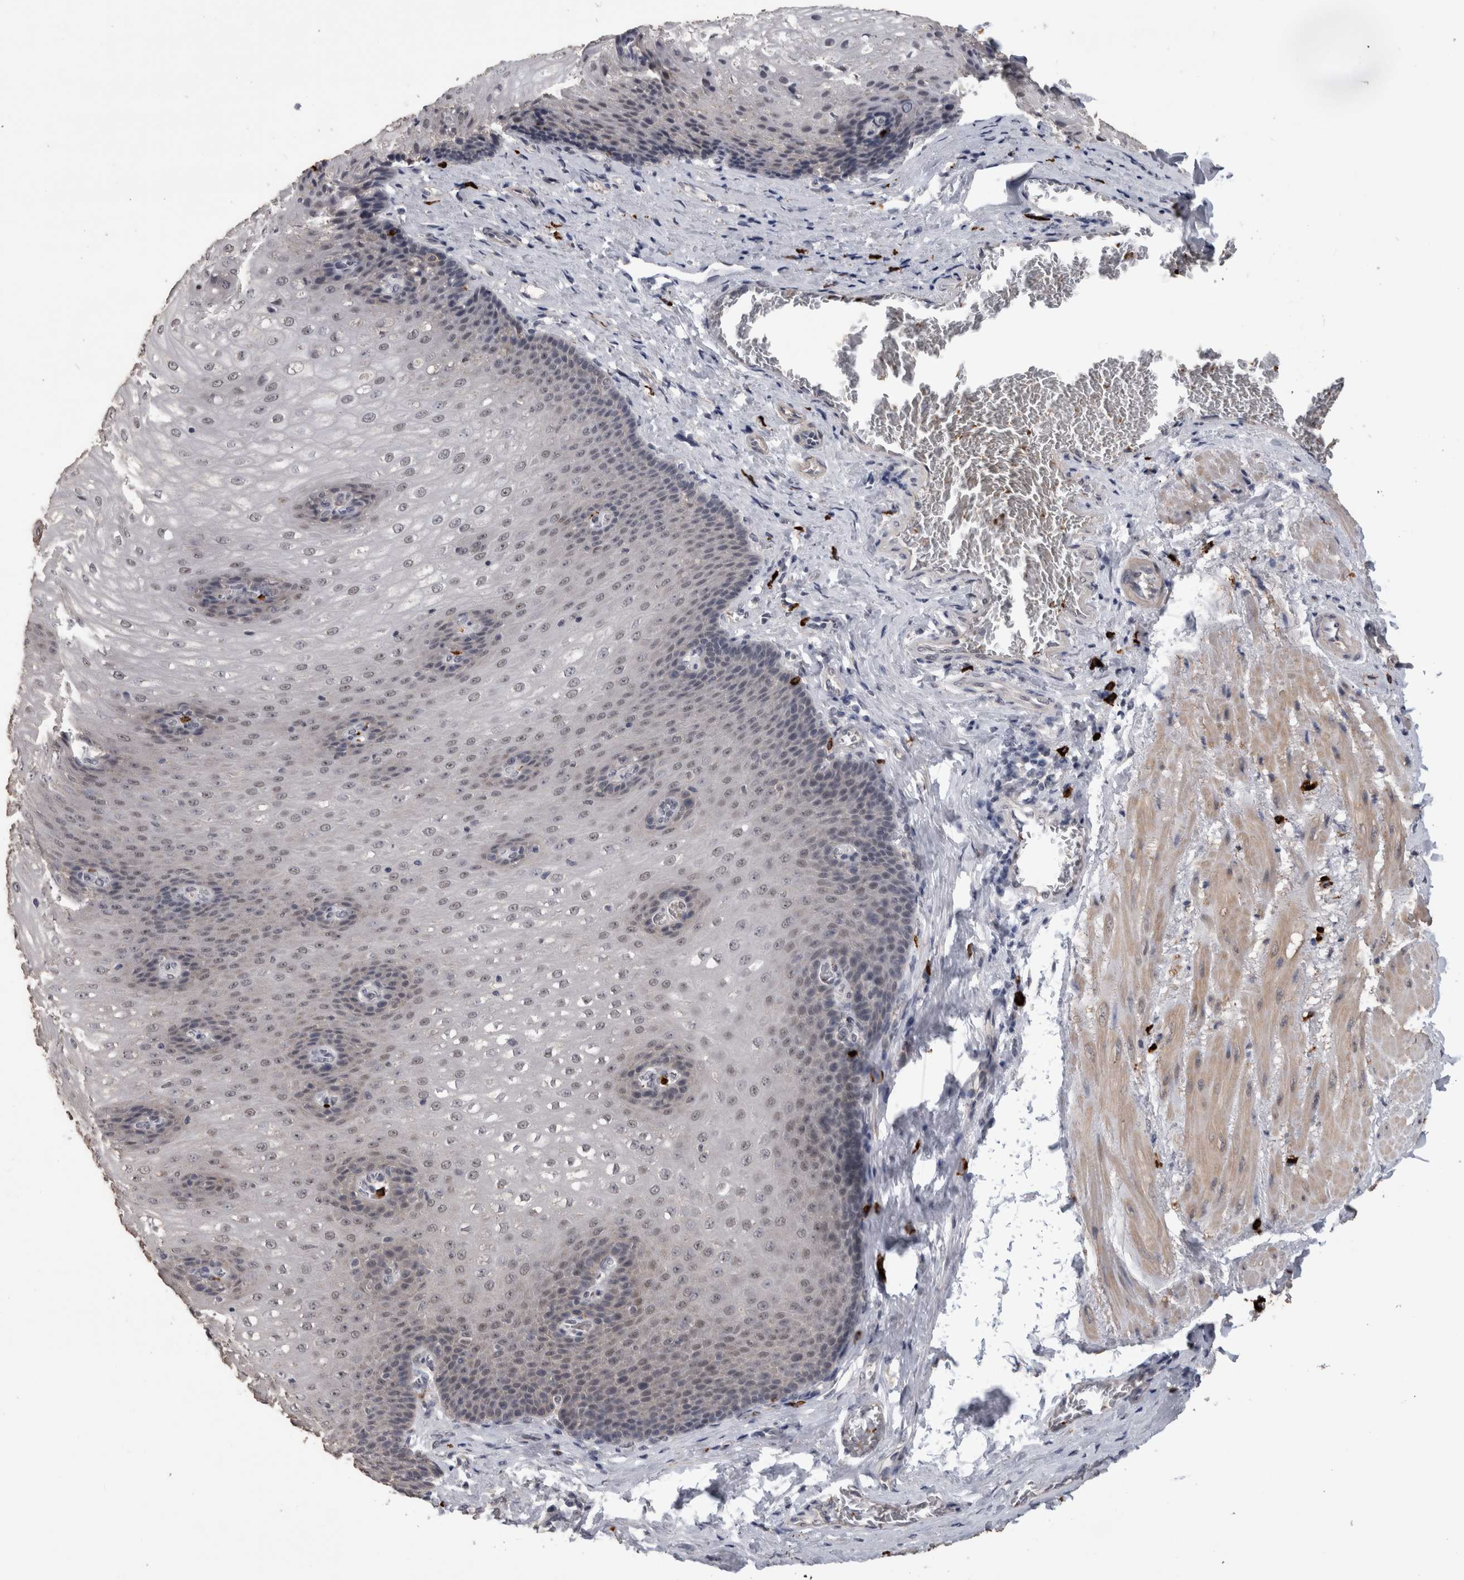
{"staining": {"intensity": "weak", "quantity": "<25%", "location": "nuclear"}, "tissue": "esophagus", "cell_type": "Squamous epithelial cells", "image_type": "normal", "snomed": [{"axis": "morphology", "description": "Normal tissue, NOS"}, {"axis": "topography", "description": "Esophagus"}], "caption": "IHC of normal human esophagus displays no positivity in squamous epithelial cells.", "gene": "PEBP4", "patient": {"sex": "male", "age": 48}}